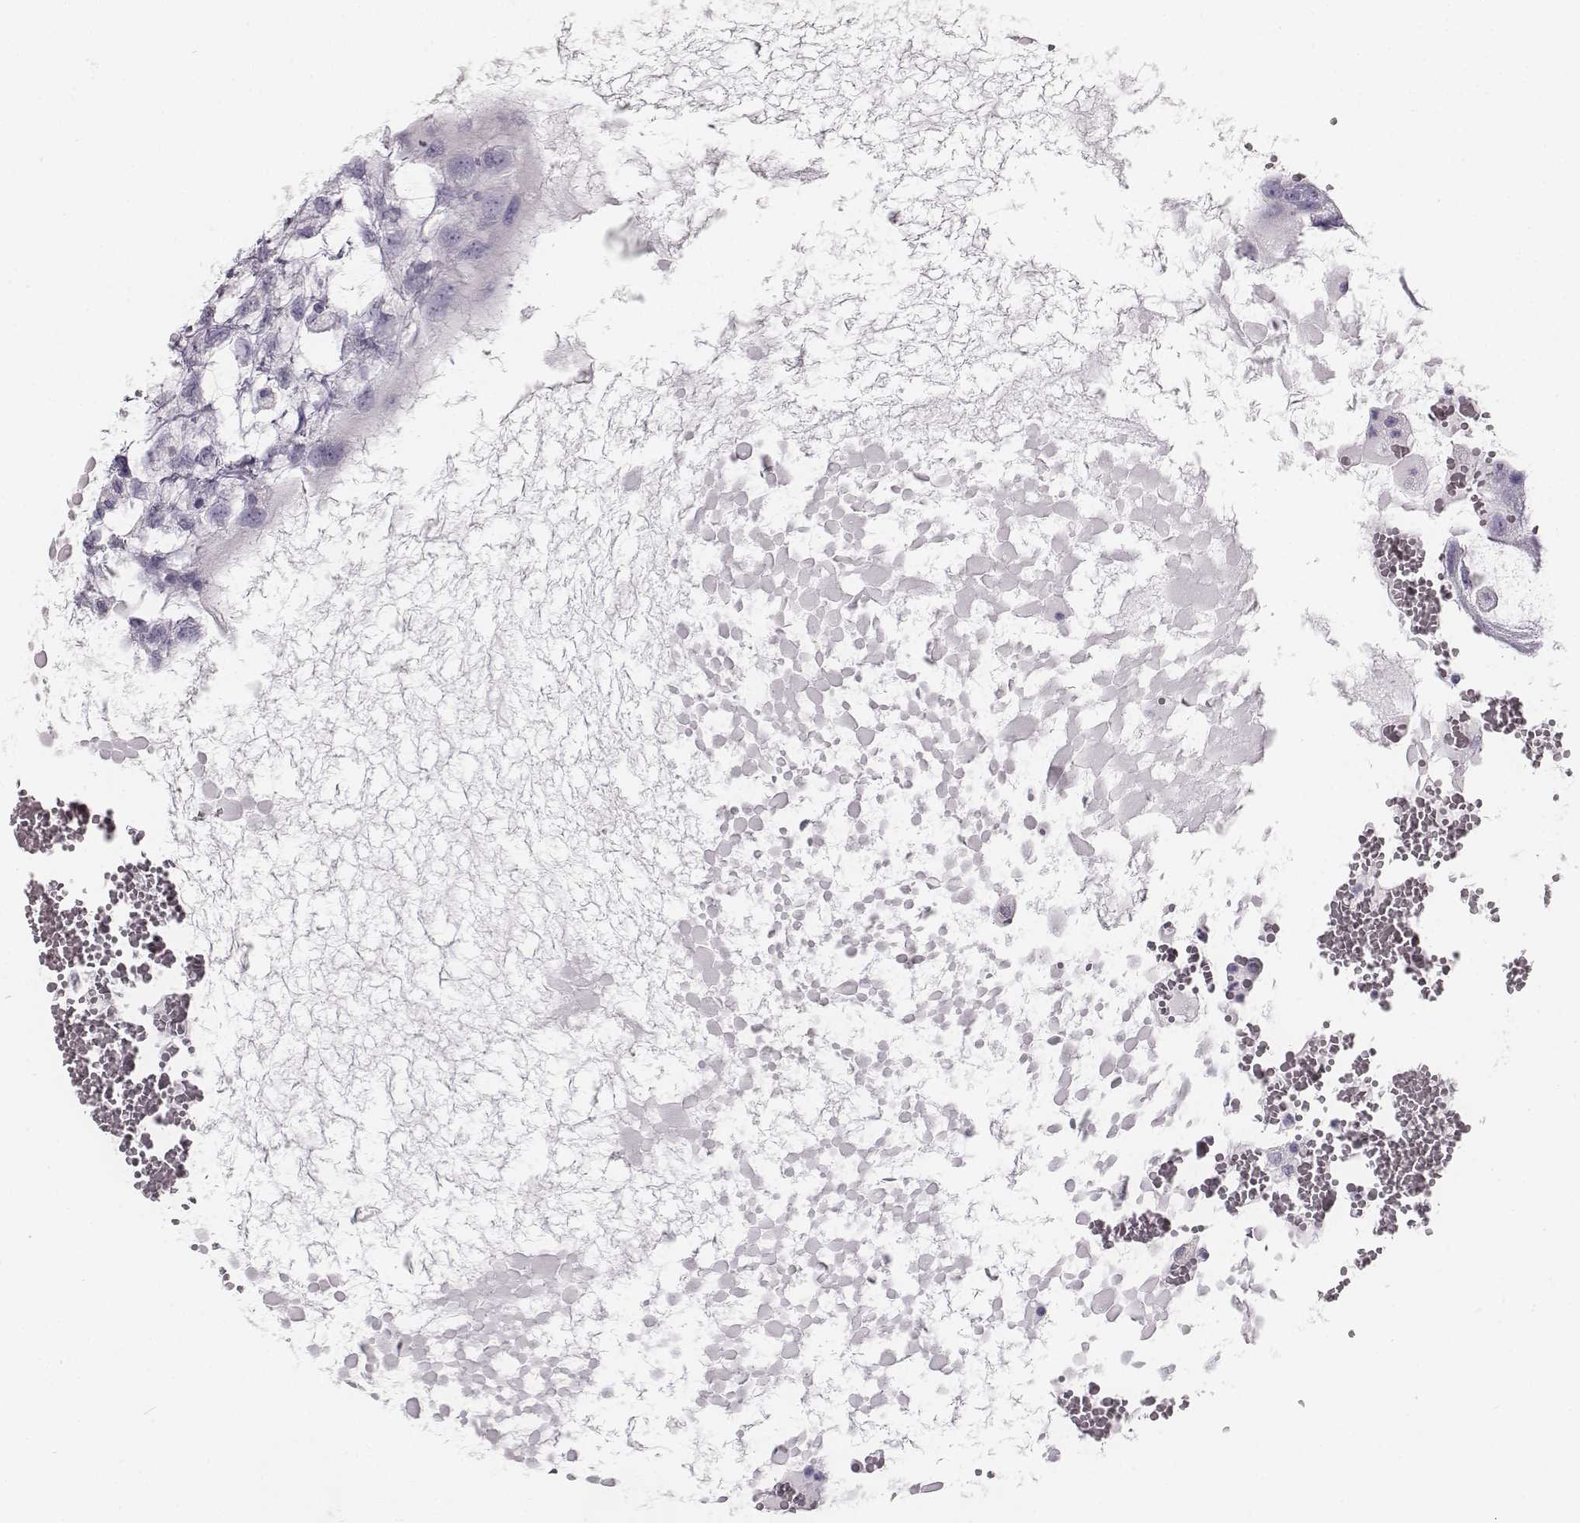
{"staining": {"intensity": "negative", "quantity": "none", "location": "none"}, "tissue": "testis cancer", "cell_type": "Tumor cells", "image_type": "cancer", "snomed": [{"axis": "morphology", "description": "Normal tissue, NOS"}, {"axis": "morphology", "description": "Carcinoma, Embryonal, NOS"}, {"axis": "topography", "description": "Testis"}, {"axis": "topography", "description": "Epididymis"}], "caption": "This is a photomicrograph of immunohistochemistry staining of testis embryonal carcinoma, which shows no staining in tumor cells.", "gene": "NPTXR", "patient": {"sex": "male", "age": 32}}